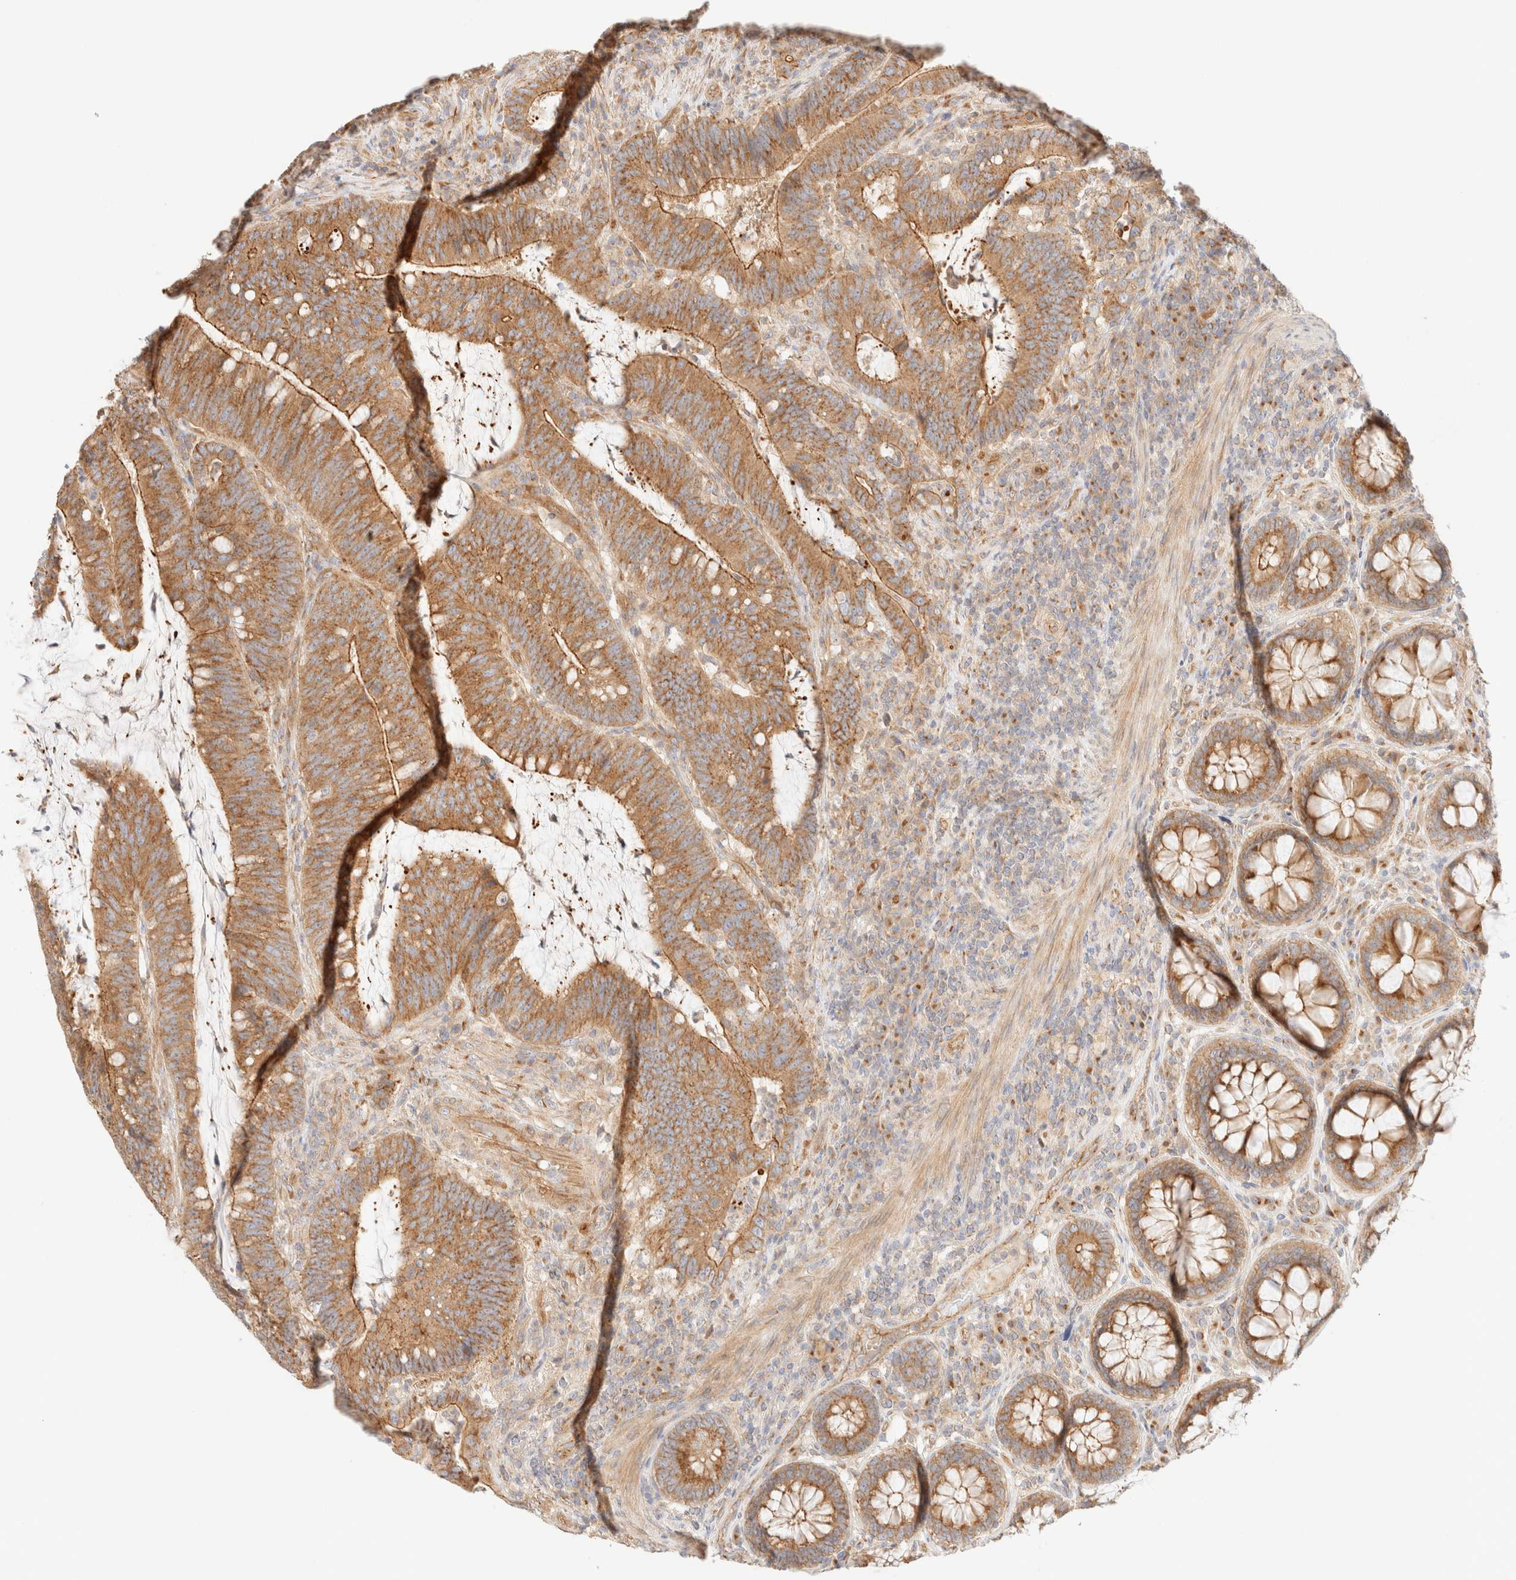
{"staining": {"intensity": "moderate", "quantity": ">75%", "location": "cytoplasmic/membranous"}, "tissue": "colorectal cancer", "cell_type": "Tumor cells", "image_type": "cancer", "snomed": [{"axis": "morphology", "description": "Adenocarcinoma, NOS"}, {"axis": "topography", "description": "Colon"}], "caption": "Immunohistochemistry (IHC) of human colorectal cancer (adenocarcinoma) demonstrates medium levels of moderate cytoplasmic/membranous positivity in about >75% of tumor cells.", "gene": "MYO10", "patient": {"sex": "female", "age": 66}}